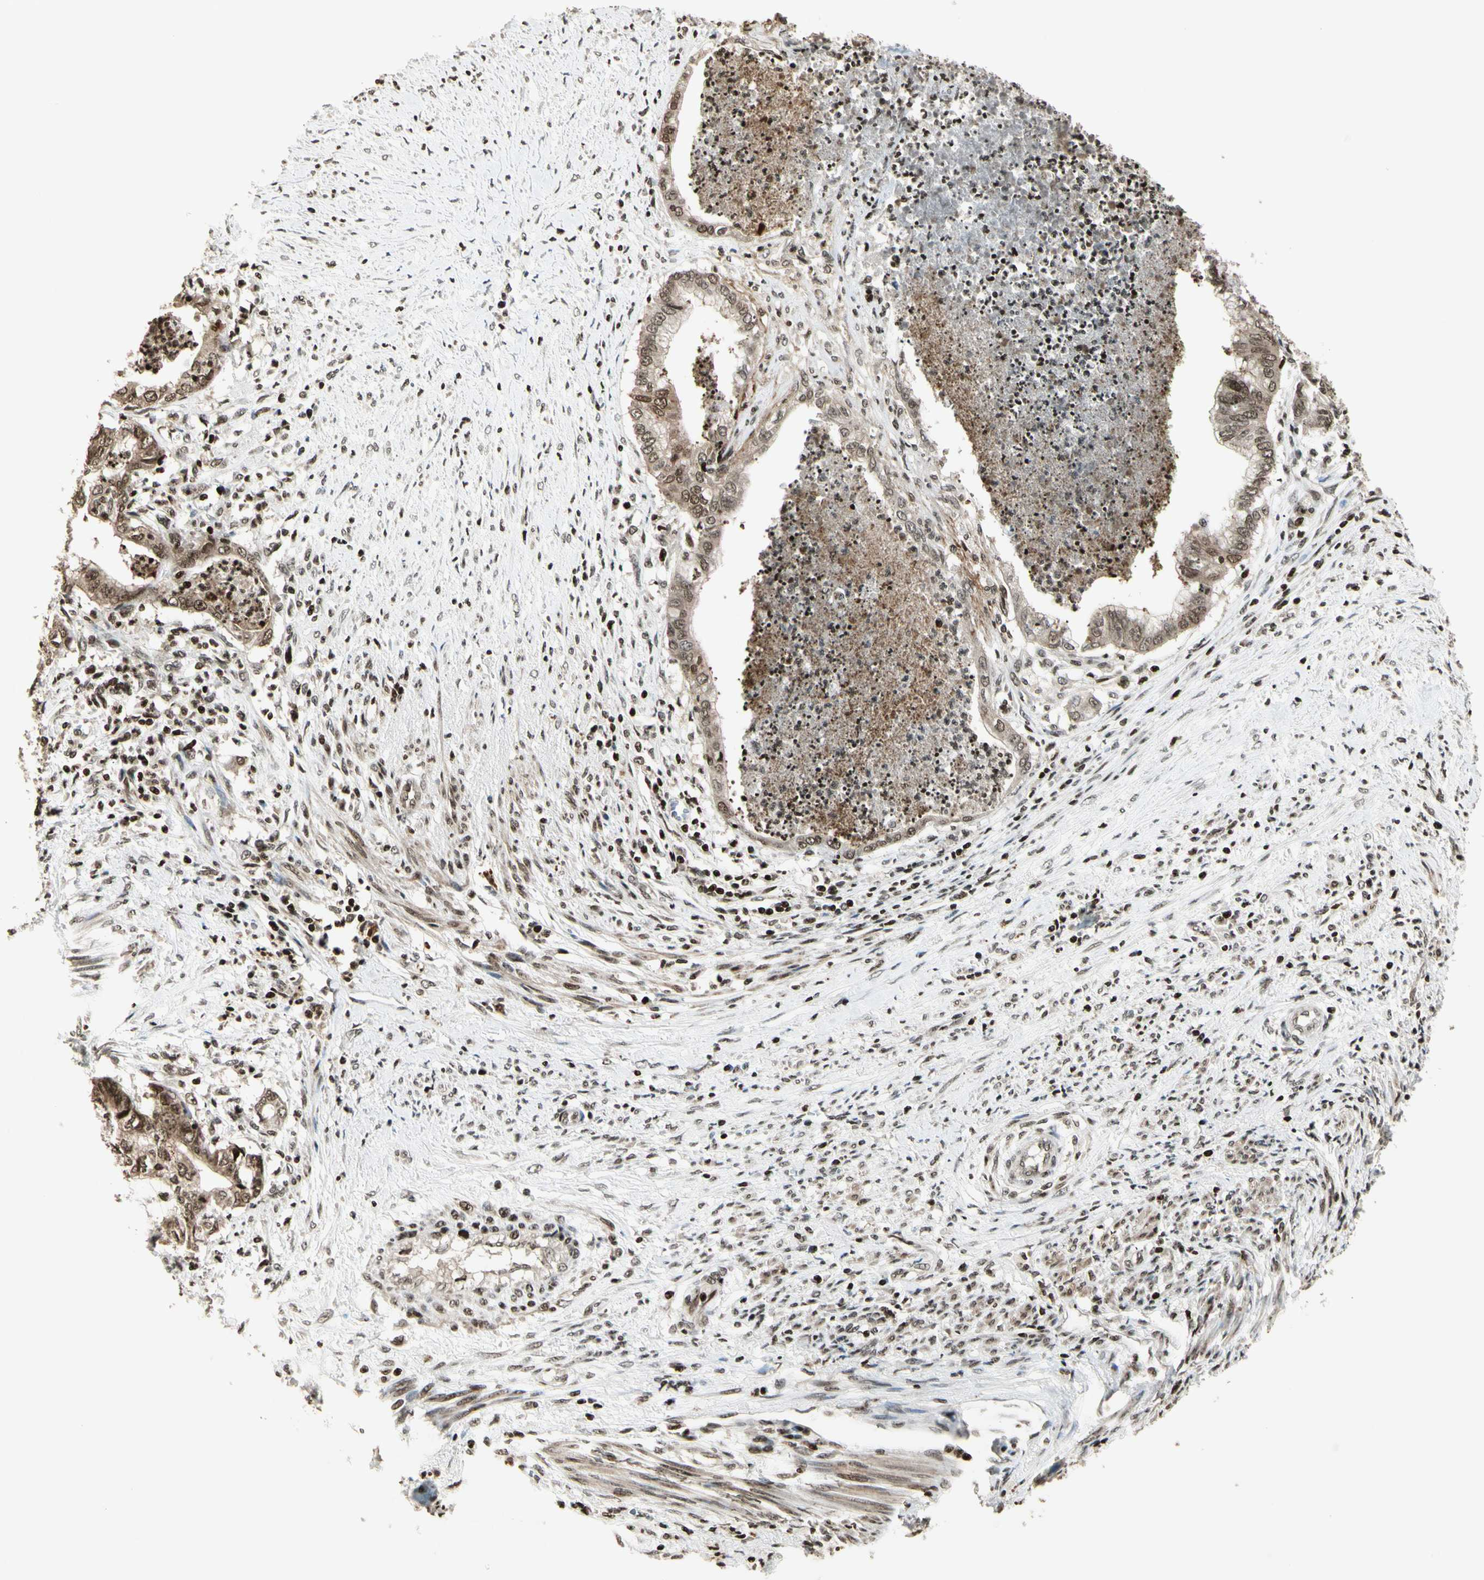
{"staining": {"intensity": "moderate", "quantity": ">75%", "location": "cytoplasmic/membranous,nuclear"}, "tissue": "endometrial cancer", "cell_type": "Tumor cells", "image_type": "cancer", "snomed": [{"axis": "morphology", "description": "Necrosis, NOS"}, {"axis": "morphology", "description": "Adenocarcinoma, NOS"}, {"axis": "topography", "description": "Endometrium"}], "caption": "Immunohistochemical staining of adenocarcinoma (endometrial) exhibits medium levels of moderate cytoplasmic/membranous and nuclear protein staining in about >75% of tumor cells. The staining was performed using DAB (3,3'-diaminobenzidine), with brown indicating positive protein expression. Nuclei are stained blue with hematoxylin.", "gene": "TSHZ3", "patient": {"sex": "female", "age": 79}}